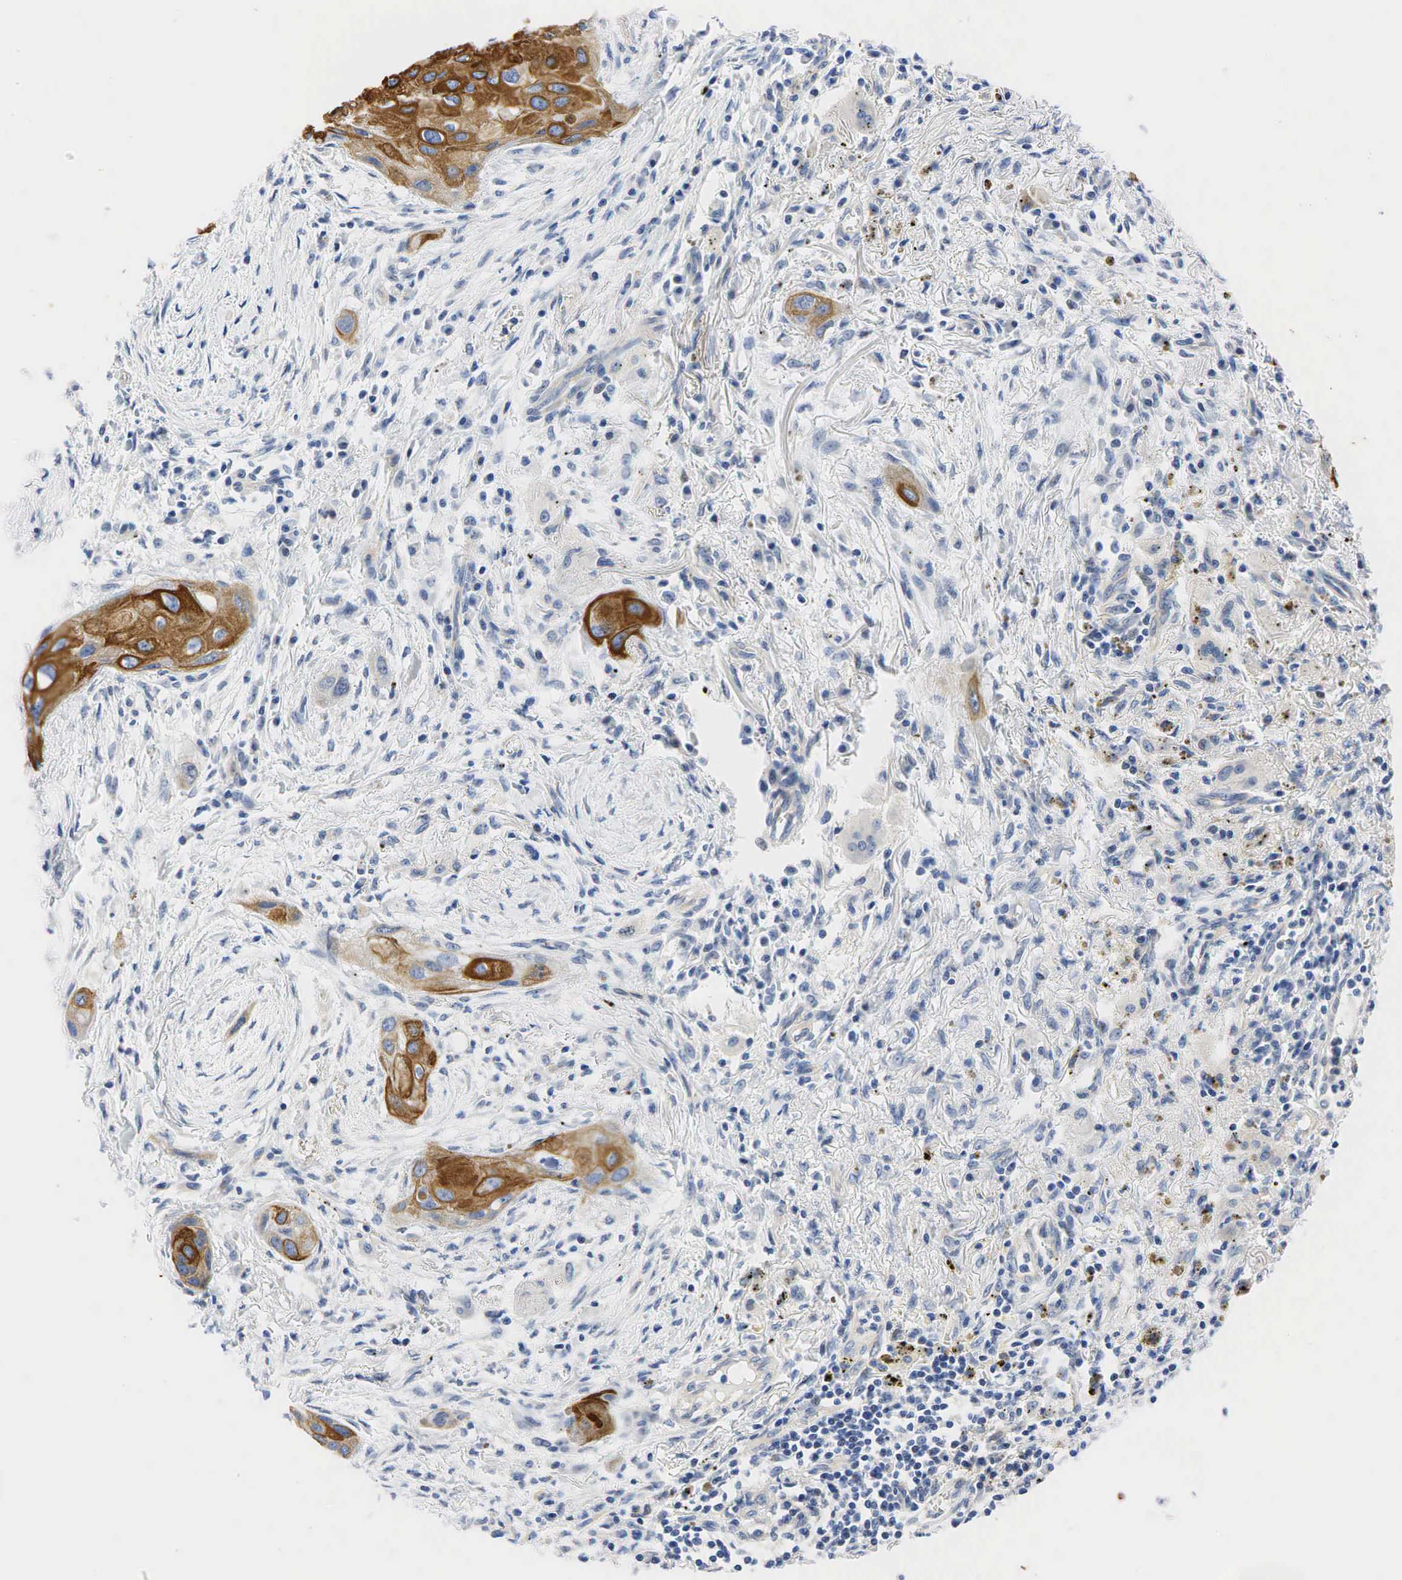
{"staining": {"intensity": "moderate", "quantity": "25%-75%", "location": "cytoplasmic/membranous"}, "tissue": "lung cancer", "cell_type": "Tumor cells", "image_type": "cancer", "snomed": [{"axis": "morphology", "description": "Squamous cell carcinoma, NOS"}, {"axis": "topography", "description": "Lung"}], "caption": "The micrograph exhibits immunohistochemical staining of squamous cell carcinoma (lung). There is moderate cytoplasmic/membranous expression is identified in approximately 25%-75% of tumor cells.", "gene": "PGR", "patient": {"sex": "male", "age": 71}}